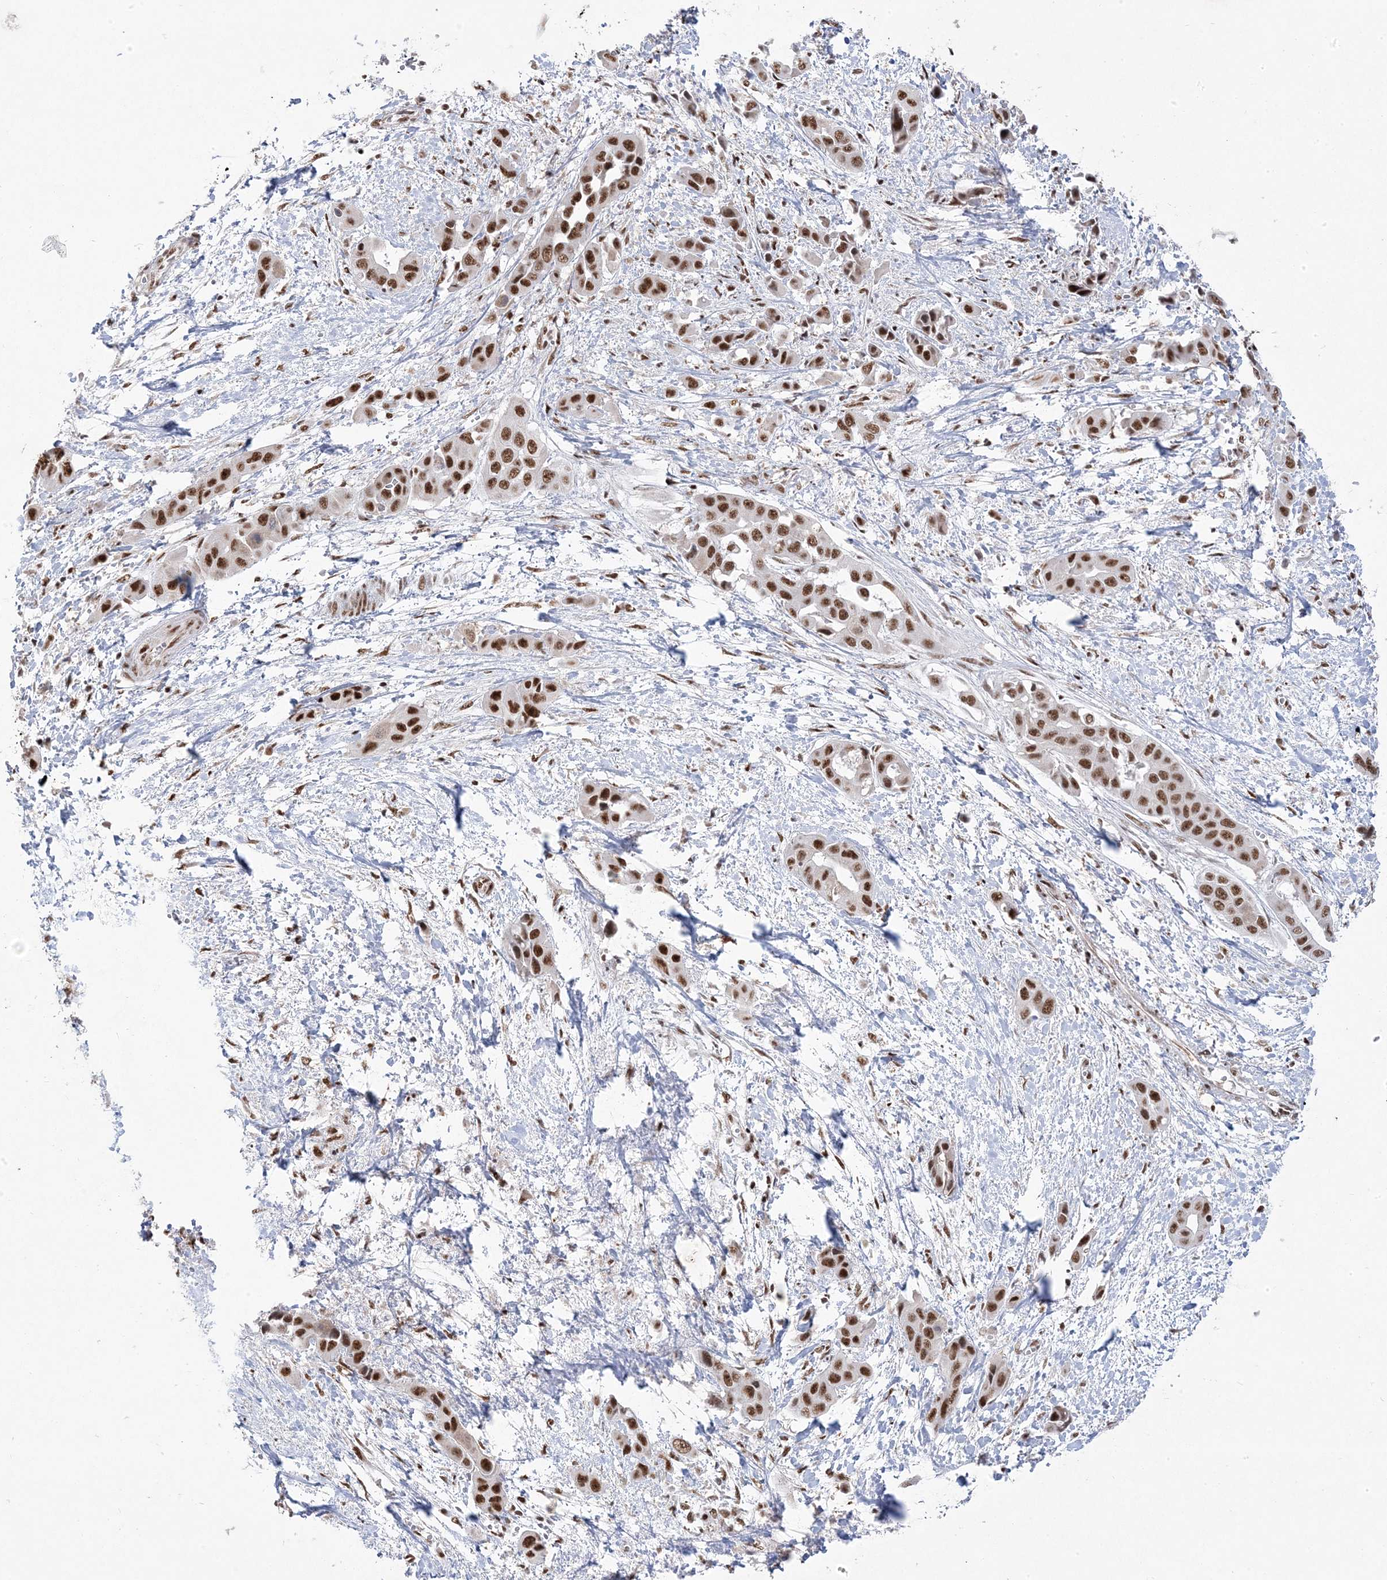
{"staining": {"intensity": "strong", "quantity": ">75%", "location": "nuclear"}, "tissue": "liver cancer", "cell_type": "Tumor cells", "image_type": "cancer", "snomed": [{"axis": "morphology", "description": "Cholangiocarcinoma"}, {"axis": "topography", "description": "Liver"}], "caption": "Human cholangiocarcinoma (liver) stained with a protein marker shows strong staining in tumor cells.", "gene": "MTREX", "patient": {"sex": "female", "age": 52}}